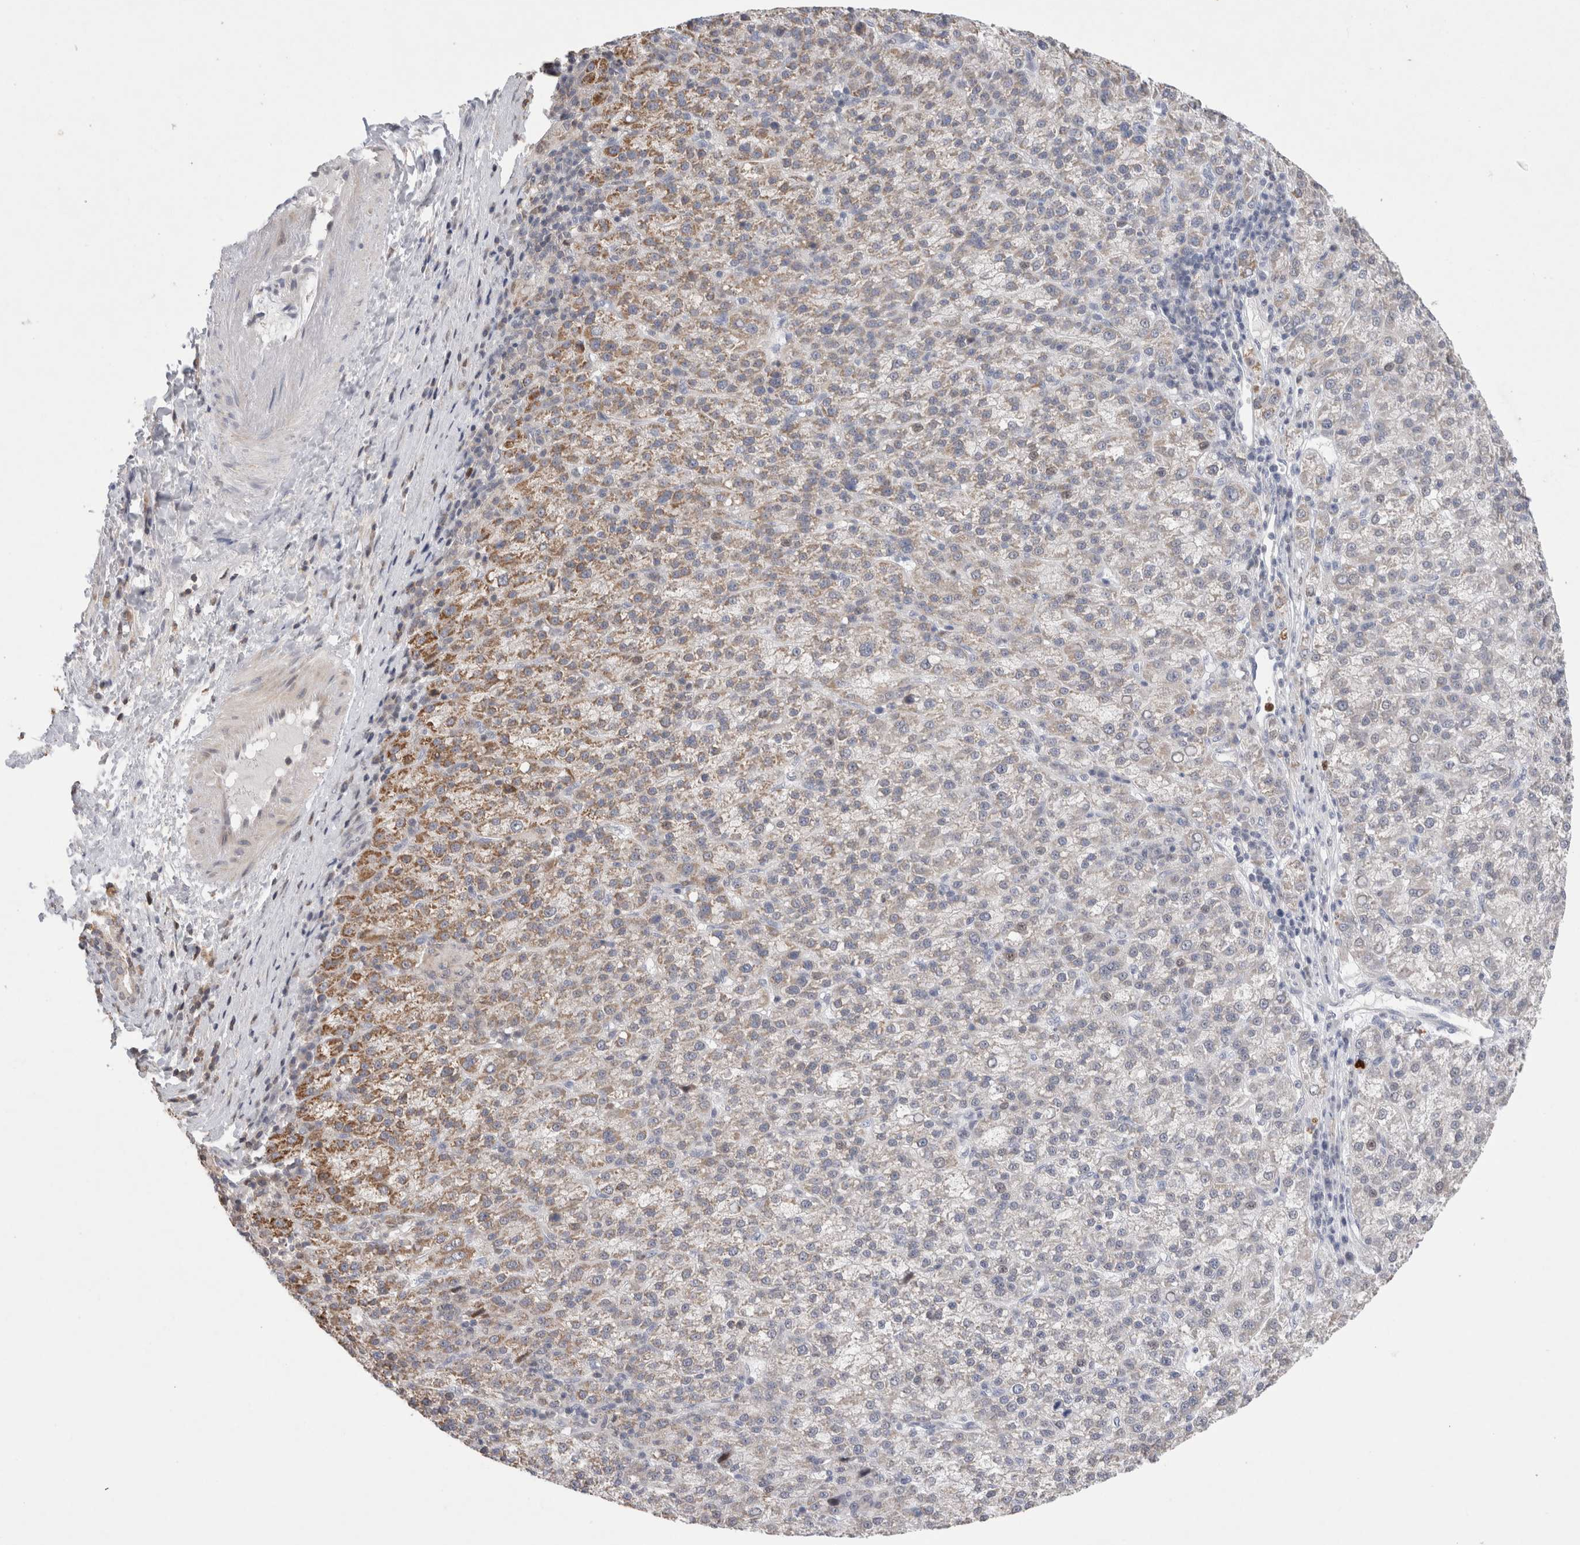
{"staining": {"intensity": "moderate", "quantity": "25%-75%", "location": "cytoplasmic/membranous"}, "tissue": "liver cancer", "cell_type": "Tumor cells", "image_type": "cancer", "snomed": [{"axis": "morphology", "description": "Carcinoma, Hepatocellular, NOS"}, {"axis": "topography", "description": "Liver"}], "caption": "Hepatocellular carcinoma (liver) stained with IHC demonstrates moderate cytoplasmic/membranous expression in approximately 25%-75% of tumor cells.", "gene": "AGMAT", "patient": {"sex": "female", "age": 58}}